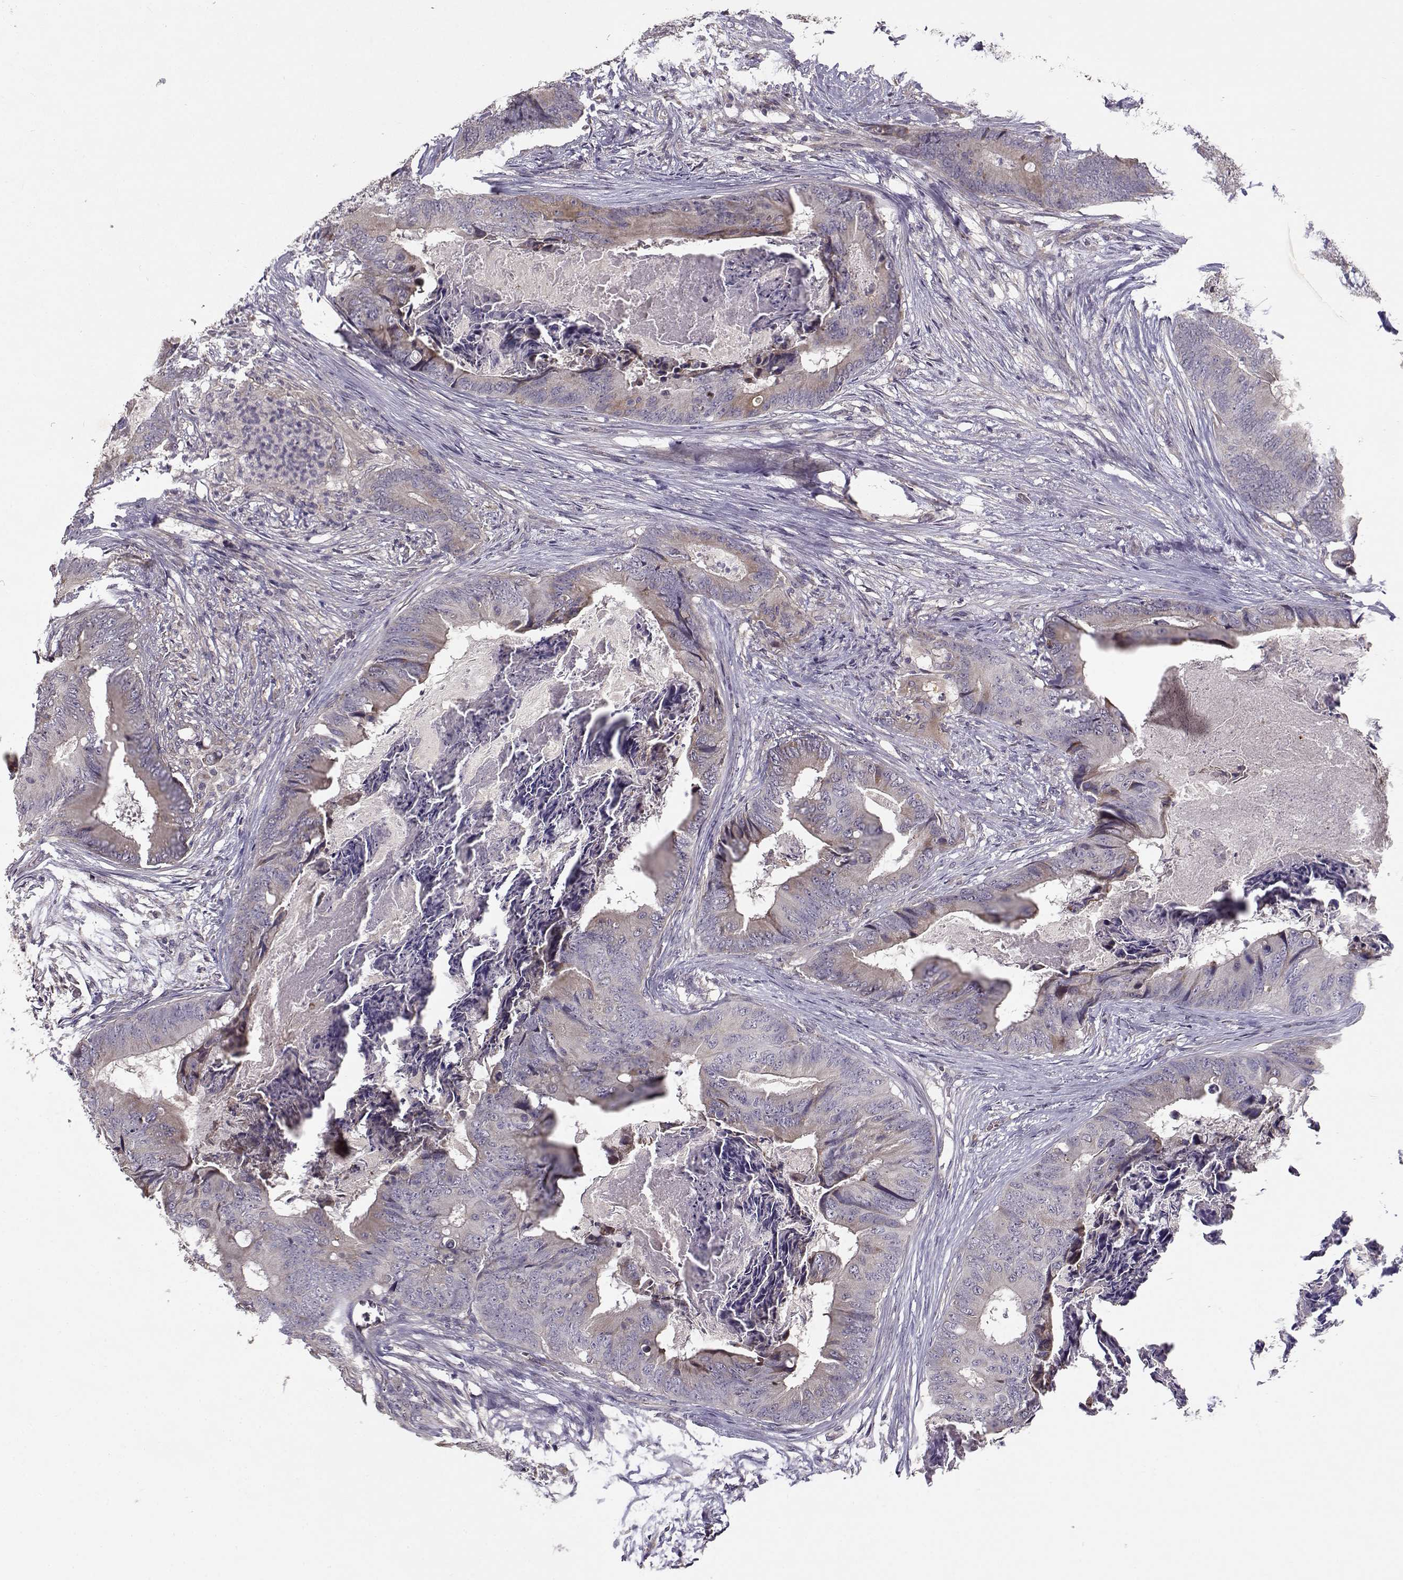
{"staining": {"intensity": "weak", "quantity": "<25%", "location": "cytoplasmic/membranous"}, "tissue": "colorectal cancer", "cell_type": "Tumor cells", "image_type": "cancer", "snomed": [{"axis": "morphology", "description": "Adenocarcinoma, NOS"}, {"axis": "topography", "description": "Colon"}], "caption": "A micrograph of adenocarcinoma (colorectal) stained for a protein demonstrates no brown staining in tumor cells.", "gene": "ENTPD8", "patient": {"sex": "male", "age": 84}}